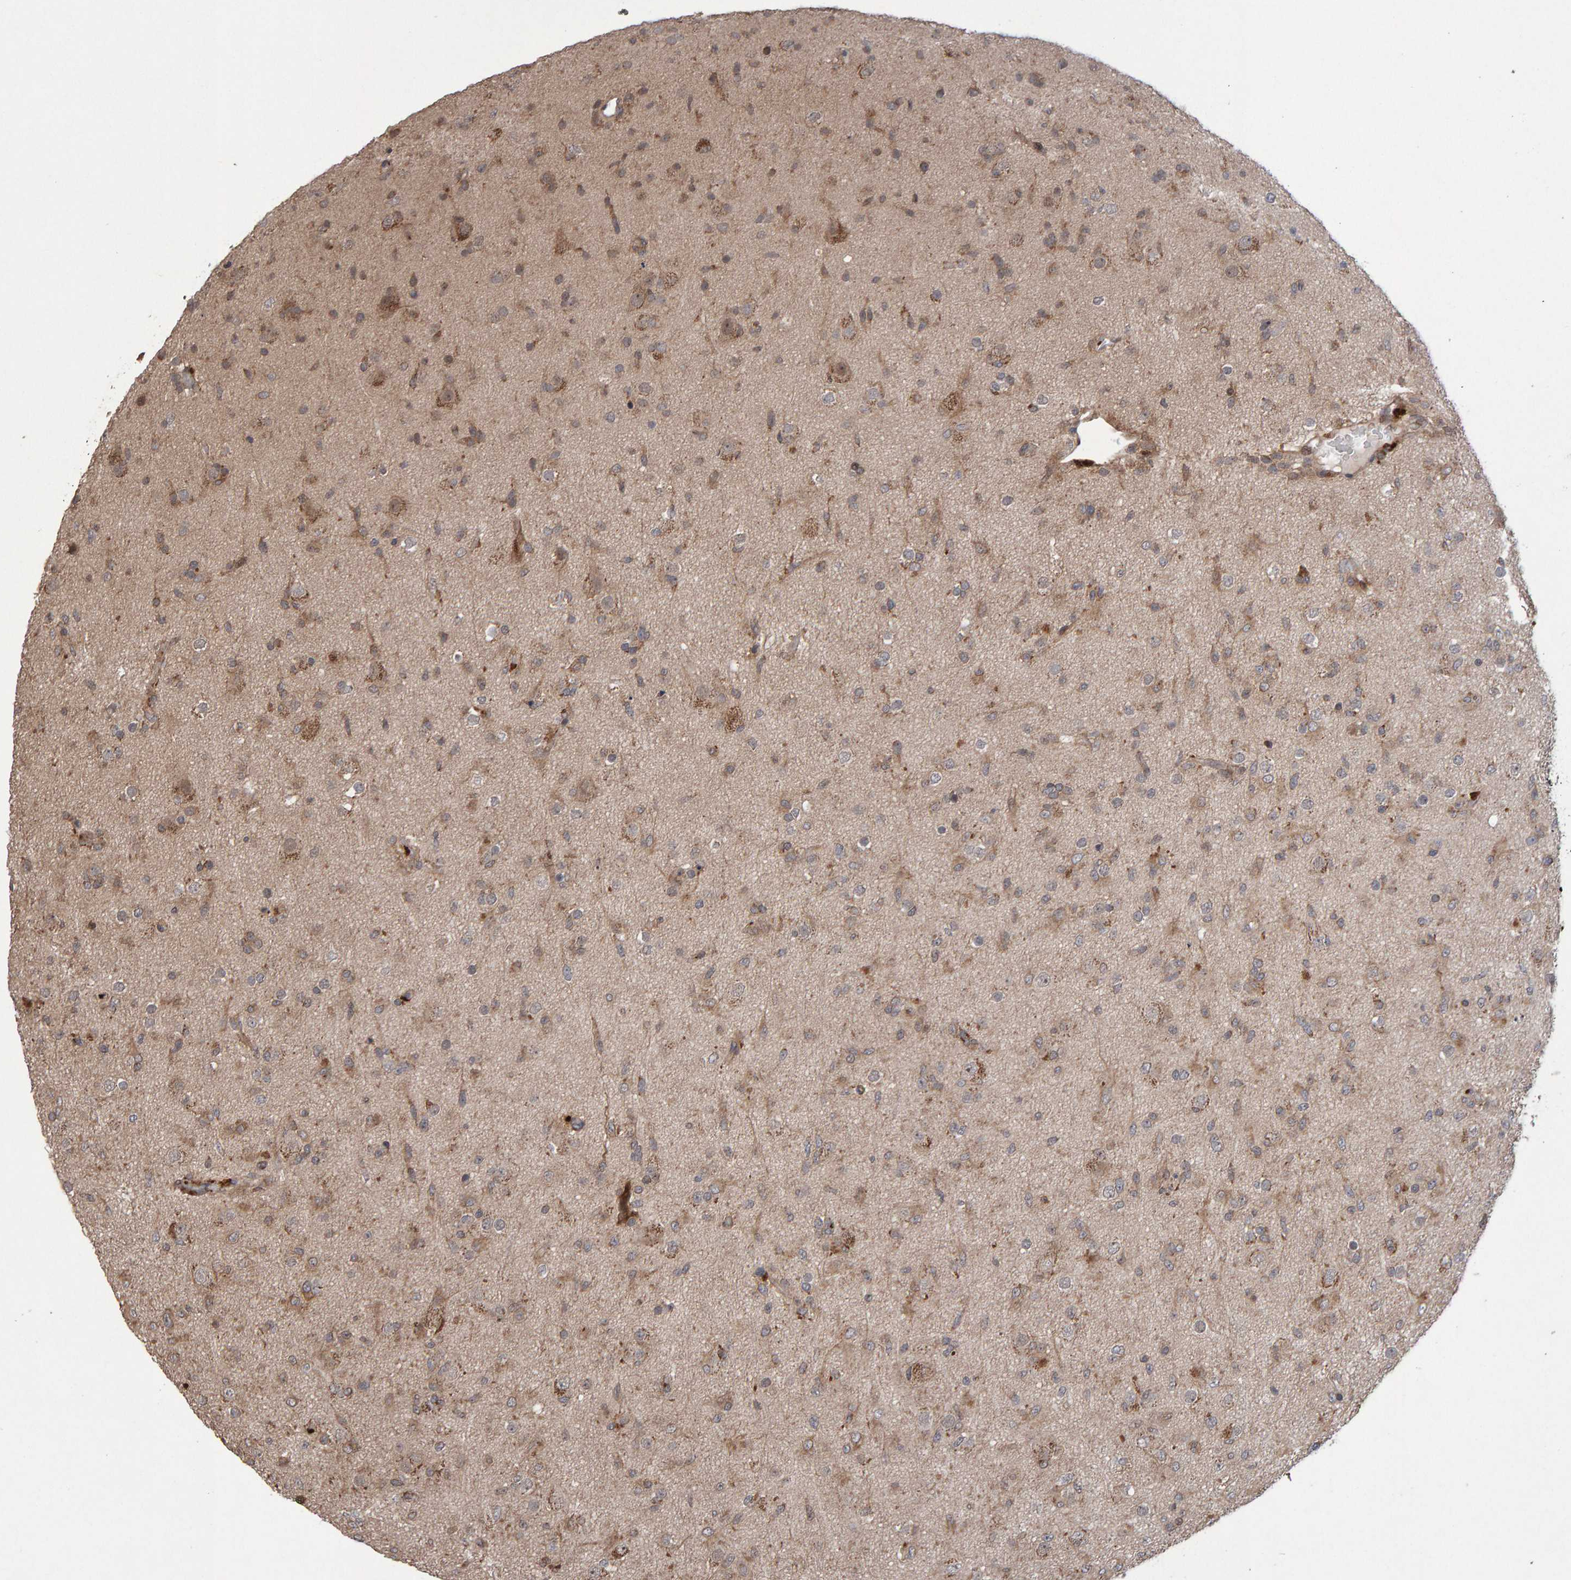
{"staining": {"intensity": "weak", "quantity": ">75%", "location": "cytoplasmic/membranous"}, "tissue": "glioma", "cell_type": "Tumor cells", "image_type": "cancer", "snomed": [{"axis": "morphology", "description": "Glioma, malignant, Low grade"}, {"axis": "topography", "description": "Brain"}], "caption": "Glioma stained with a protein marker exhibits weak staining in tumor cells.", "gene": "PECR", "patient": {"sex": "male", "age": 65}}